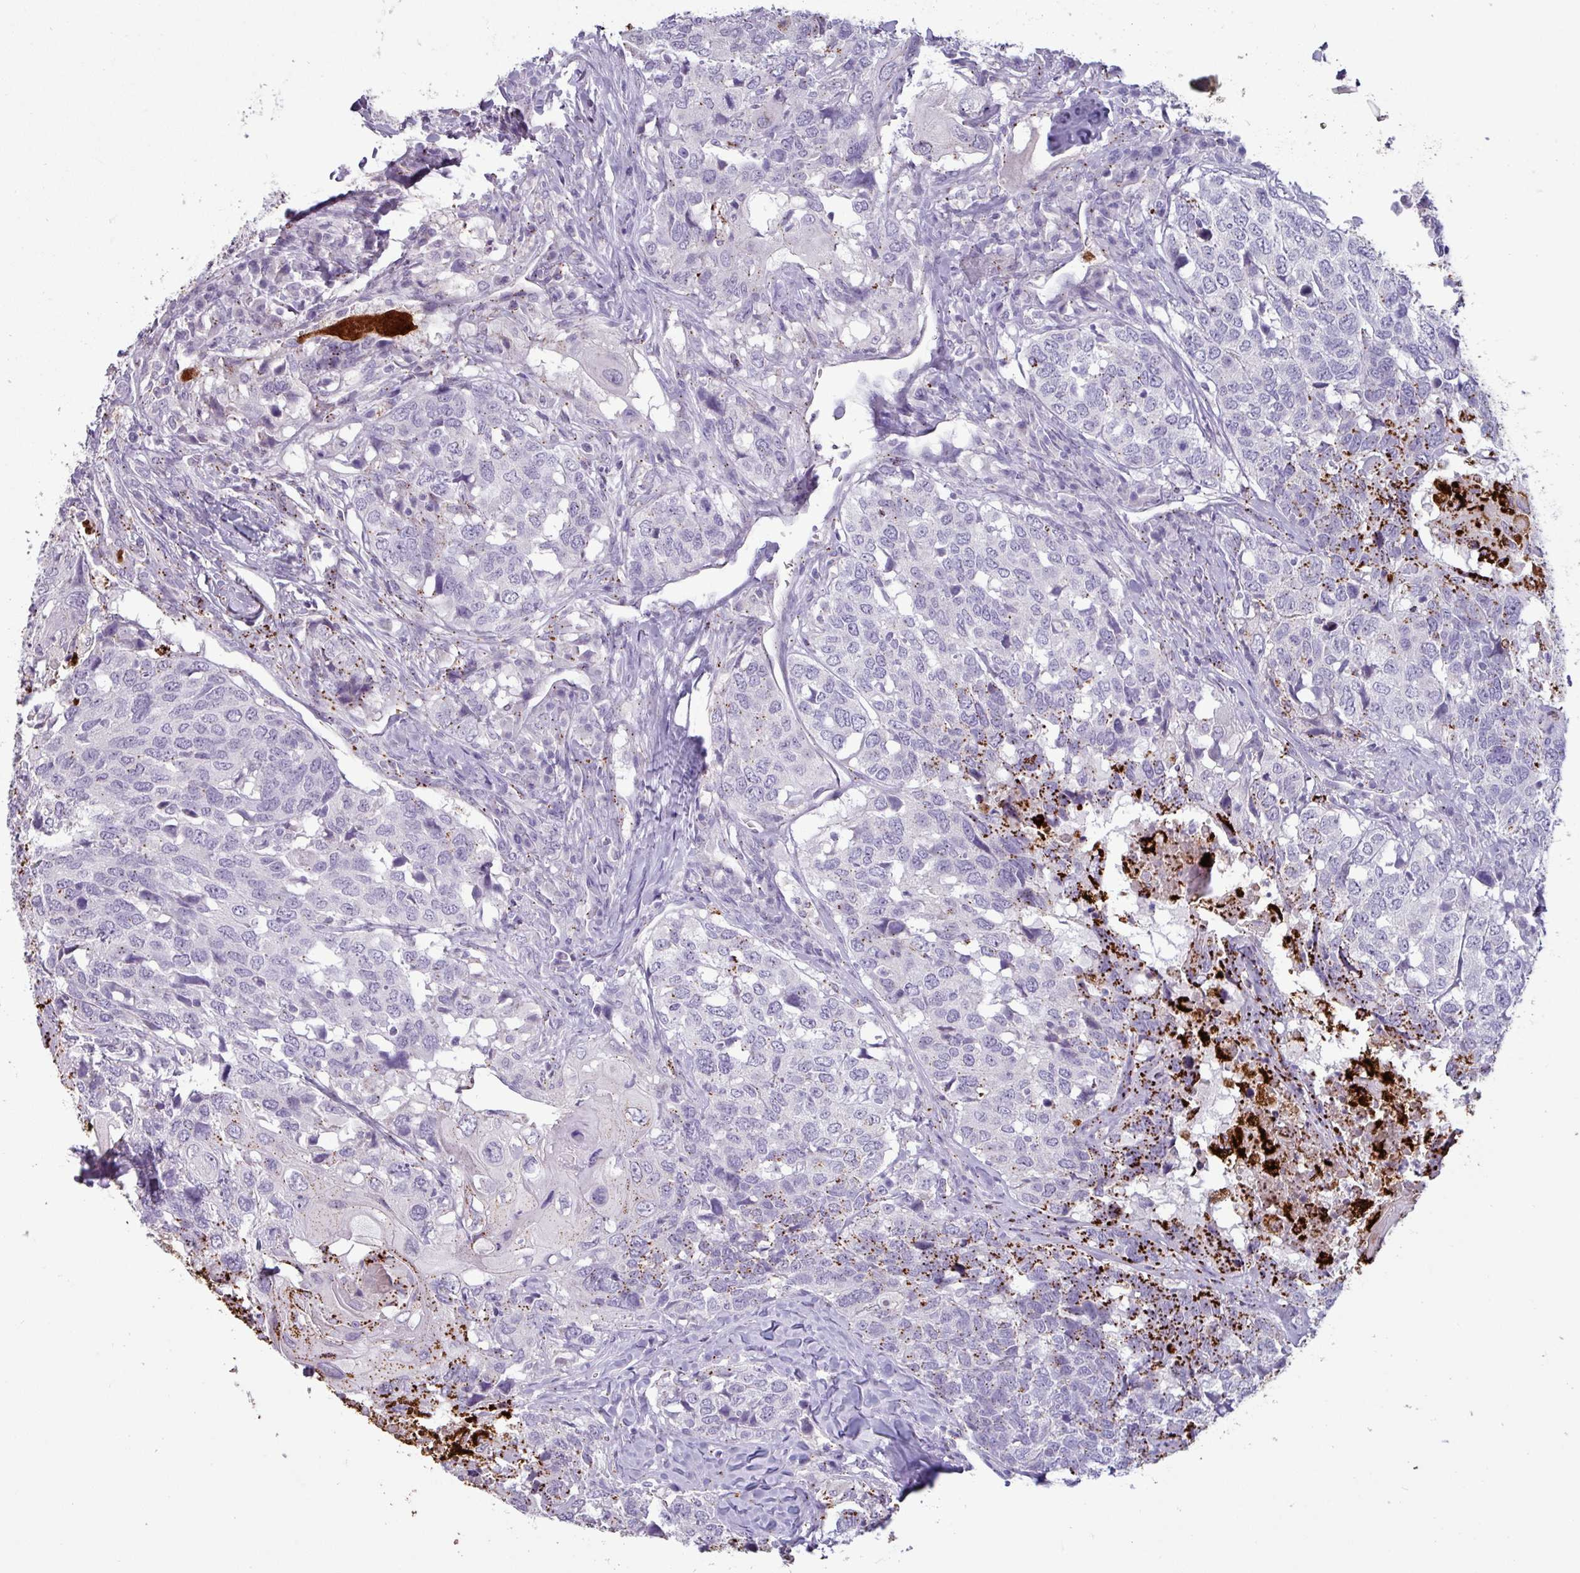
{"staining": {"intensity": "negative", "quantity": "none", "location": "none"}, "tissue": "head and neck cancer", "cell_type": "Tumor cells", "image_type": "cancer", "snomed": [{"axis": "morphology", "description": "Normal tissue, NOS"}, {"axis": "morphology", "description": "Squamous cell carcinoma, NOS"}, {"axis": "topography", "description": "Skeletal muscle"}, {"axis": "topography", "description": "Vascular tissue"}, {"axis": "topography", "description": "Peripheral nerve tissue"}, {"axis": "topography", "description": "Head-Neck"}], "caption": "An immunohistochemistry (IHC) image of head and neck cancer is shown. There is no staining in tumor cells of head and neck cancer.", "gene": "PLIN2", "patient": {"sex": "male", "age": 66}}